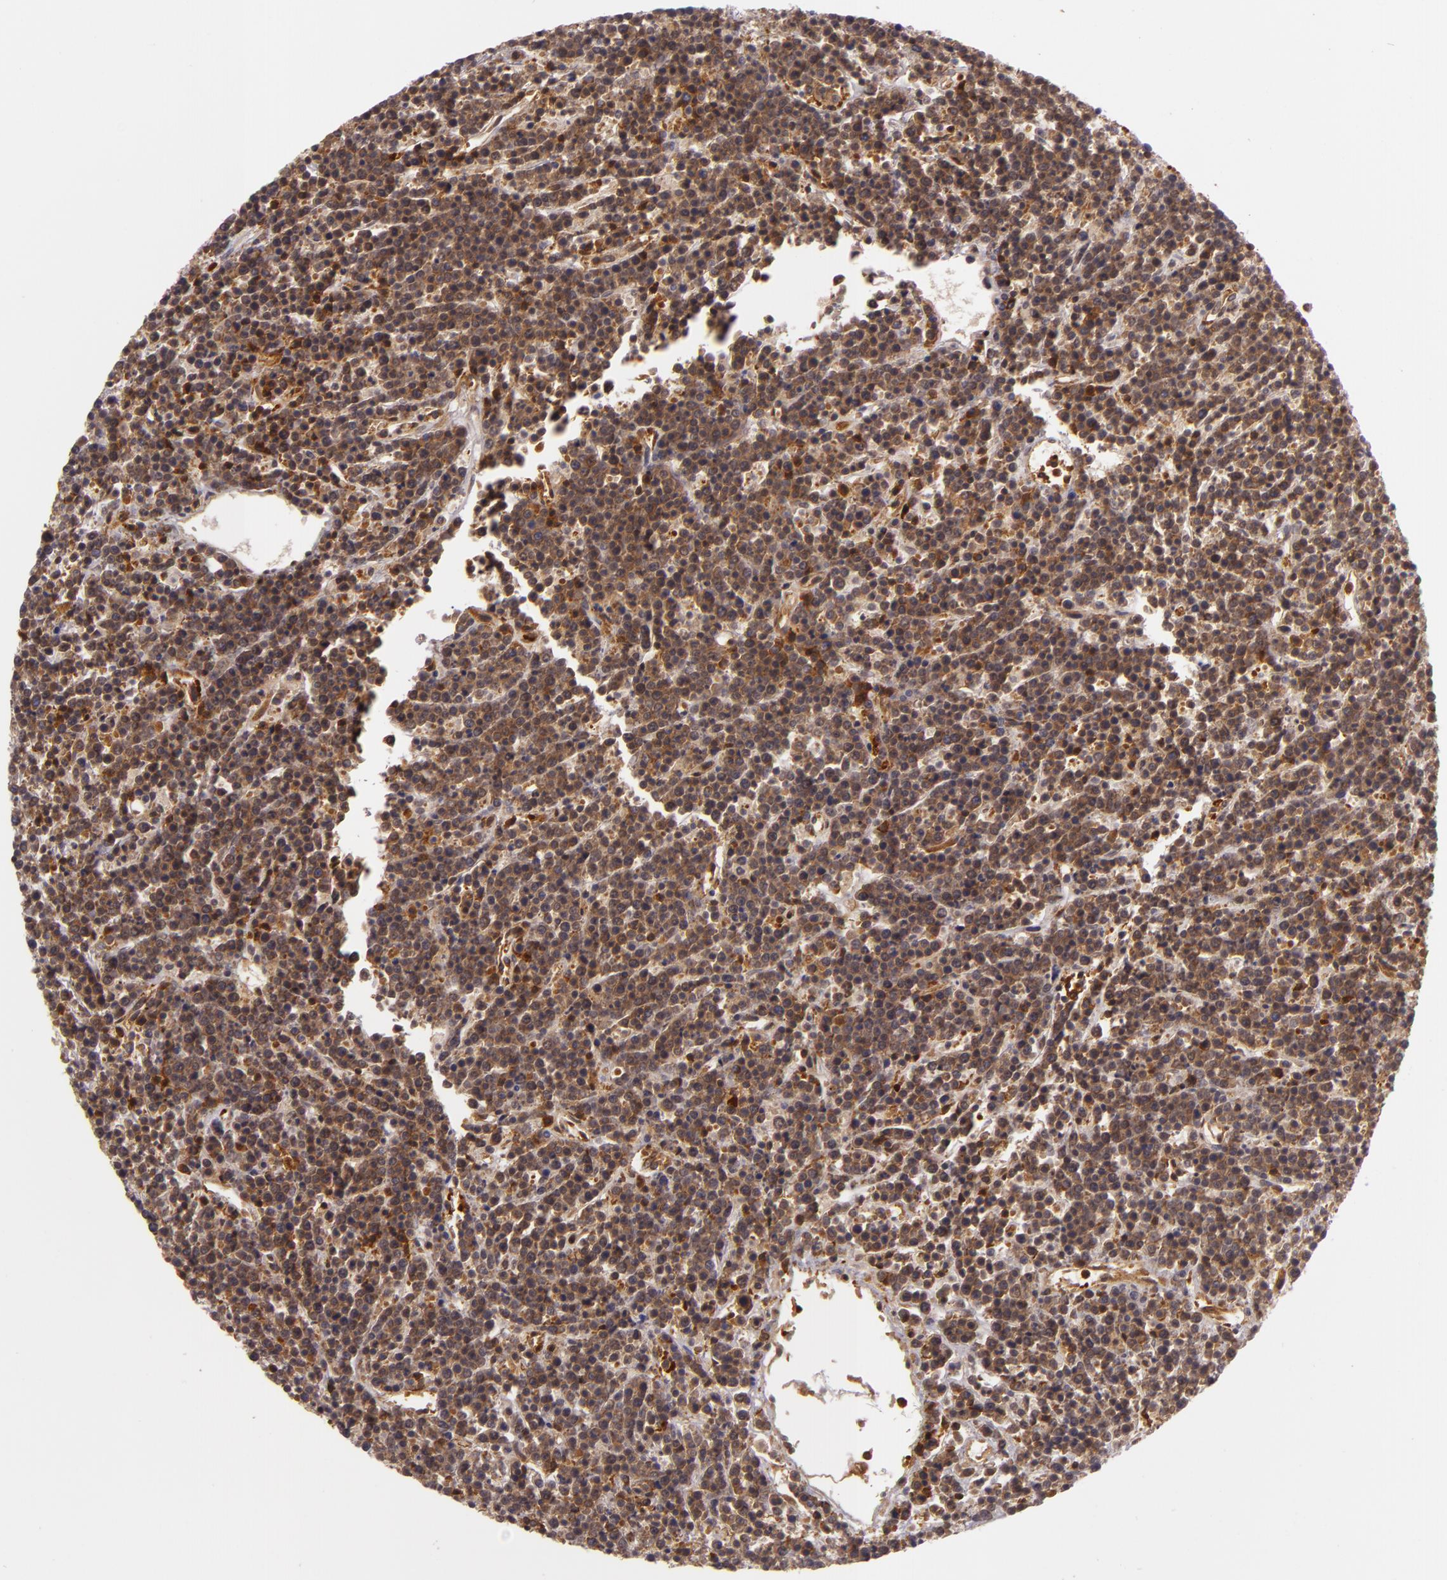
{"staining": {"intensity": "strong", "quantity": ">75%", "location": "cytoplasmic/membranous"}, "tissue": "lymphoma", "cell_type": "Tumor cells", "image_type": "cancer", "snomed": [{"axis": "morphology", "description": "Malignant lymphoma, non-Hodgkin's type, High grade"}, {"axis": "topography", "description": "Ovary"}], "caption": "Tumor cells exhibit high levels of strong cytoplasmic/membranous staining in approximately >75% of cells in high-grade malignant lymphoma, non-Hodgkin's type.", "gene": "TLN1", "patient": {"sex": "female", "age": 56}}